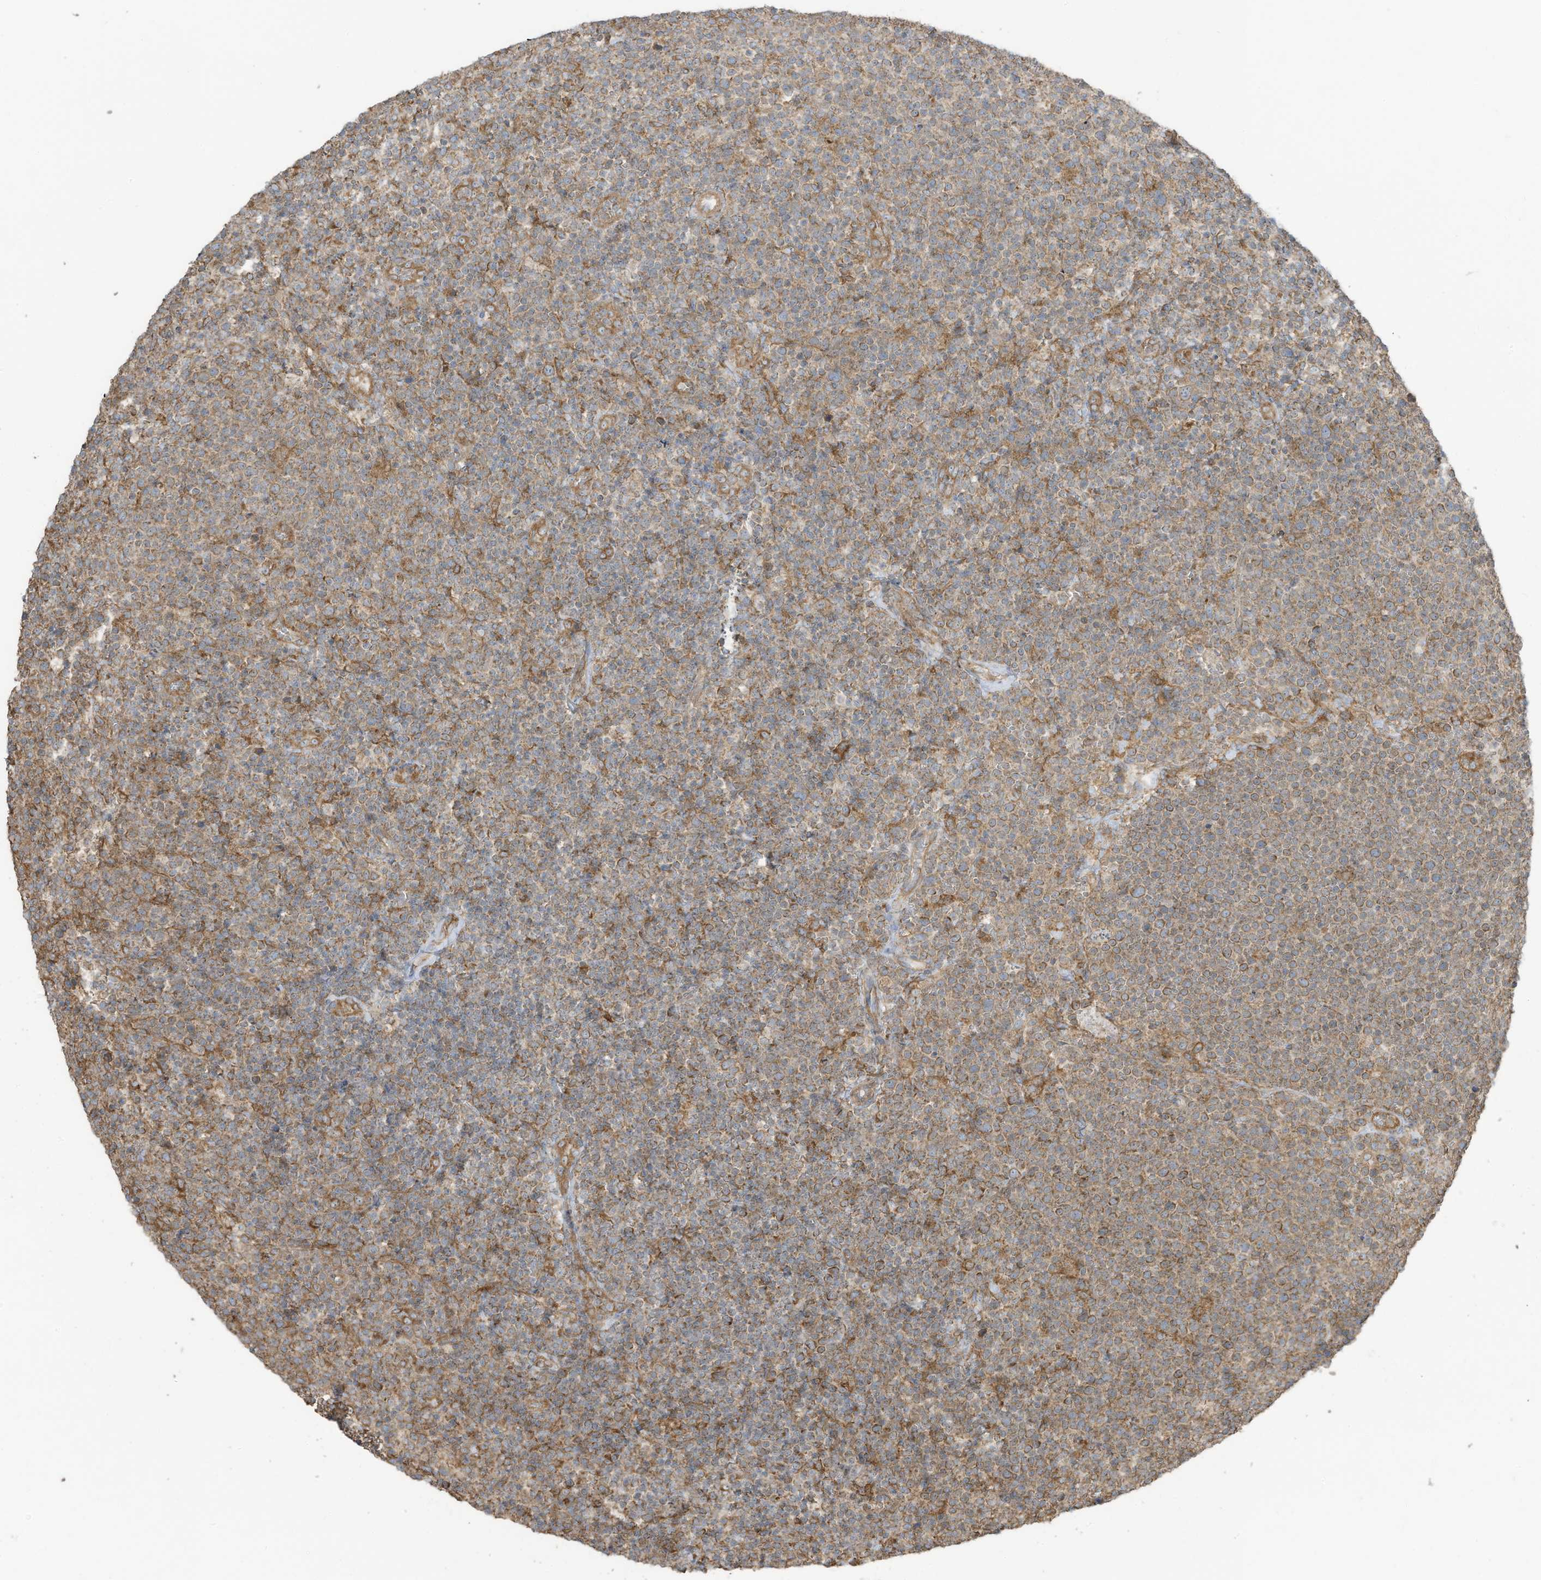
{"staining": {"intensity": "moderate", "quantity": ">75%", "location": "cytoplasmic/membranous"}, "tissue": "lymphoma", "cell_type": "Tumor cells", "image_type": "cancer", "snomed": [{"axis": "morphology", "description": "Malignant lymphoma, non-Hodgkin's type, High grade"}, {"axis": "topography", "description": "Lymph node"}], "caption": "The histopathology image displays immunohistochemical staining of high-grade malignant lymphoma, non-Hodgkin's type. There is moderate cytoplasmic/membranous expression is appreciated in about >75% of tumor cells.", "gene": "CGAS", "patient": {"sex": "male", "age": 61}}